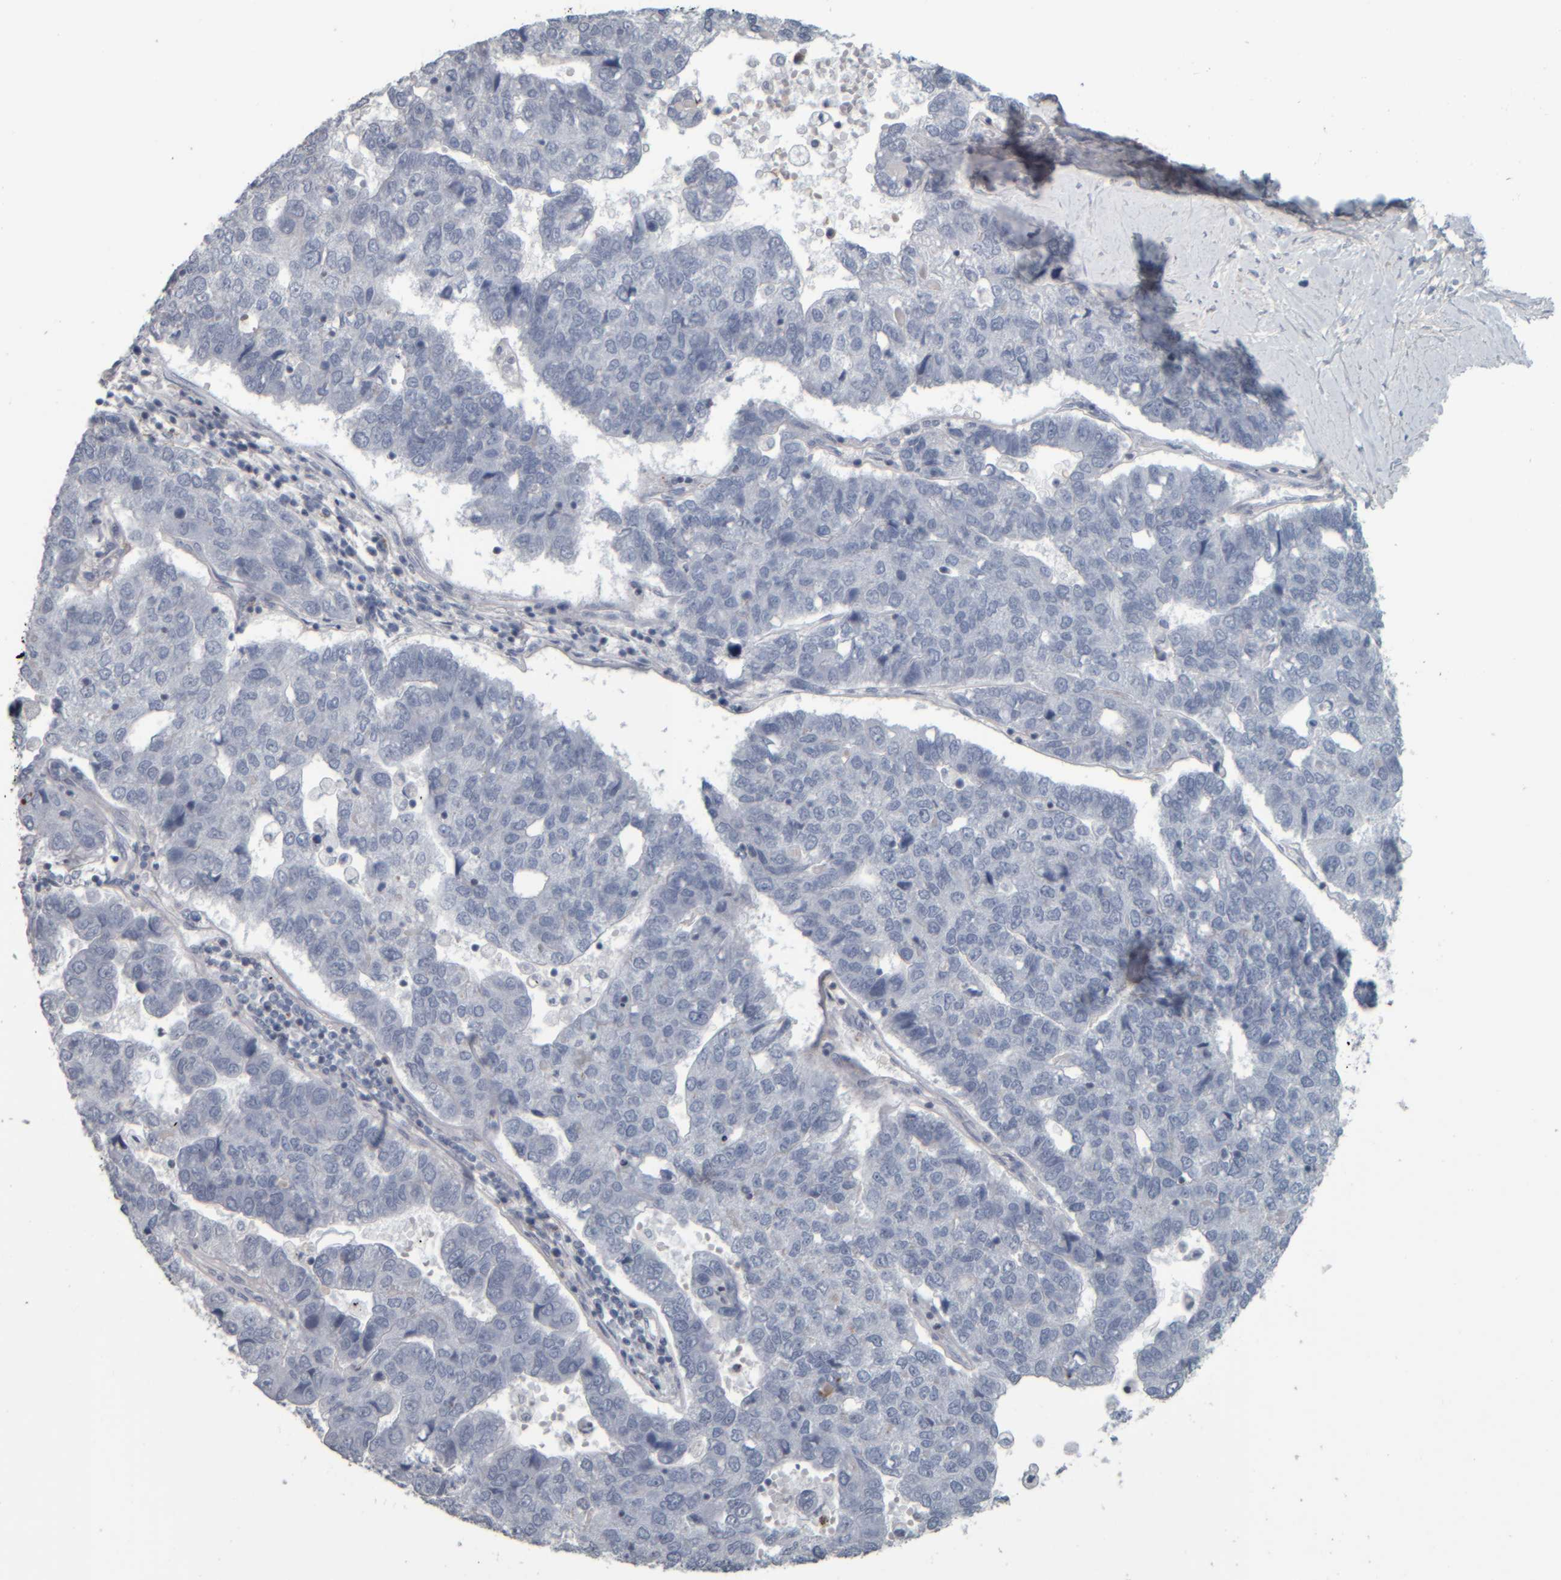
{"staining": {"intensity": "negative", "quantity": "none", "location": "none"}, "tissue": "pancreatic cancer", "cell_type": "Tumor cells", "image_type": "cancer", "snomed": [{"axis": "morphology", "description": "Adenocarcinoma, NOS"}, {"axis": "topography", "description": "Pancreas"}], "caption": "Protein analysis of pancreatic cancer (adenocarcinoma) shows no significant staining in tumor cells.", "gene": "CAVIN4", "patient": {"sex": "female", "age": 61}}